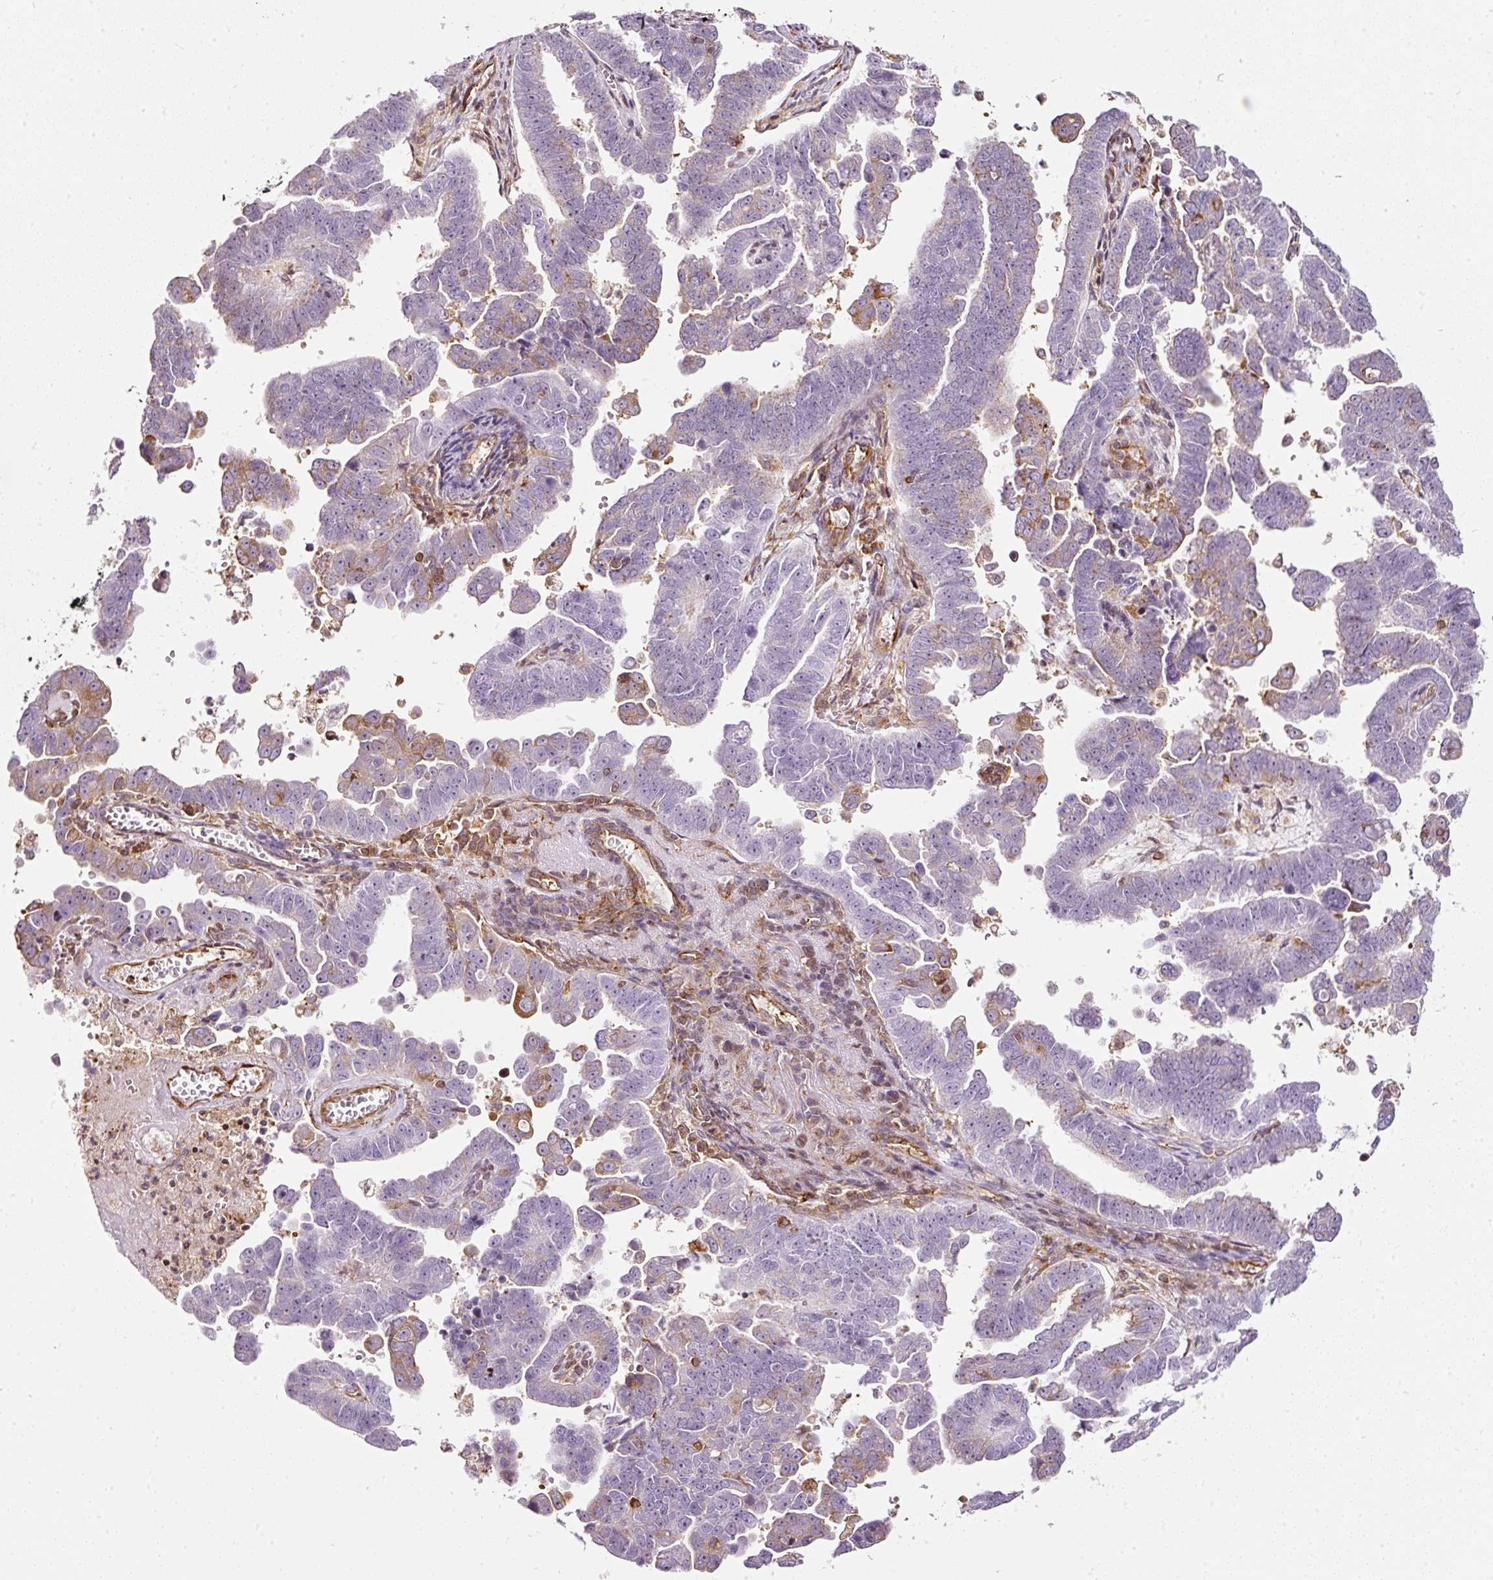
{"staining": {"intensity": "negative", "quantity": "none", "location": "none"}, "tissue": "endometrial cancer", "cell_type": "Tumor cells", "image_type": "cancer", "snomed": [{"axis": "morphology", "description": "Adenocarcinoma, NOS"}, {"axis": "topography", "description": "Endometrium"}], "caption": "An IHC photomicrograph of endometrial cancer is shown. There is no staining in tumor cells of endometrial cancer. (DAB immunohistochemistry with hematoxylin counter stain).", "gene": "SCNM1", "patient": {"sex": "female", "age": 75}}